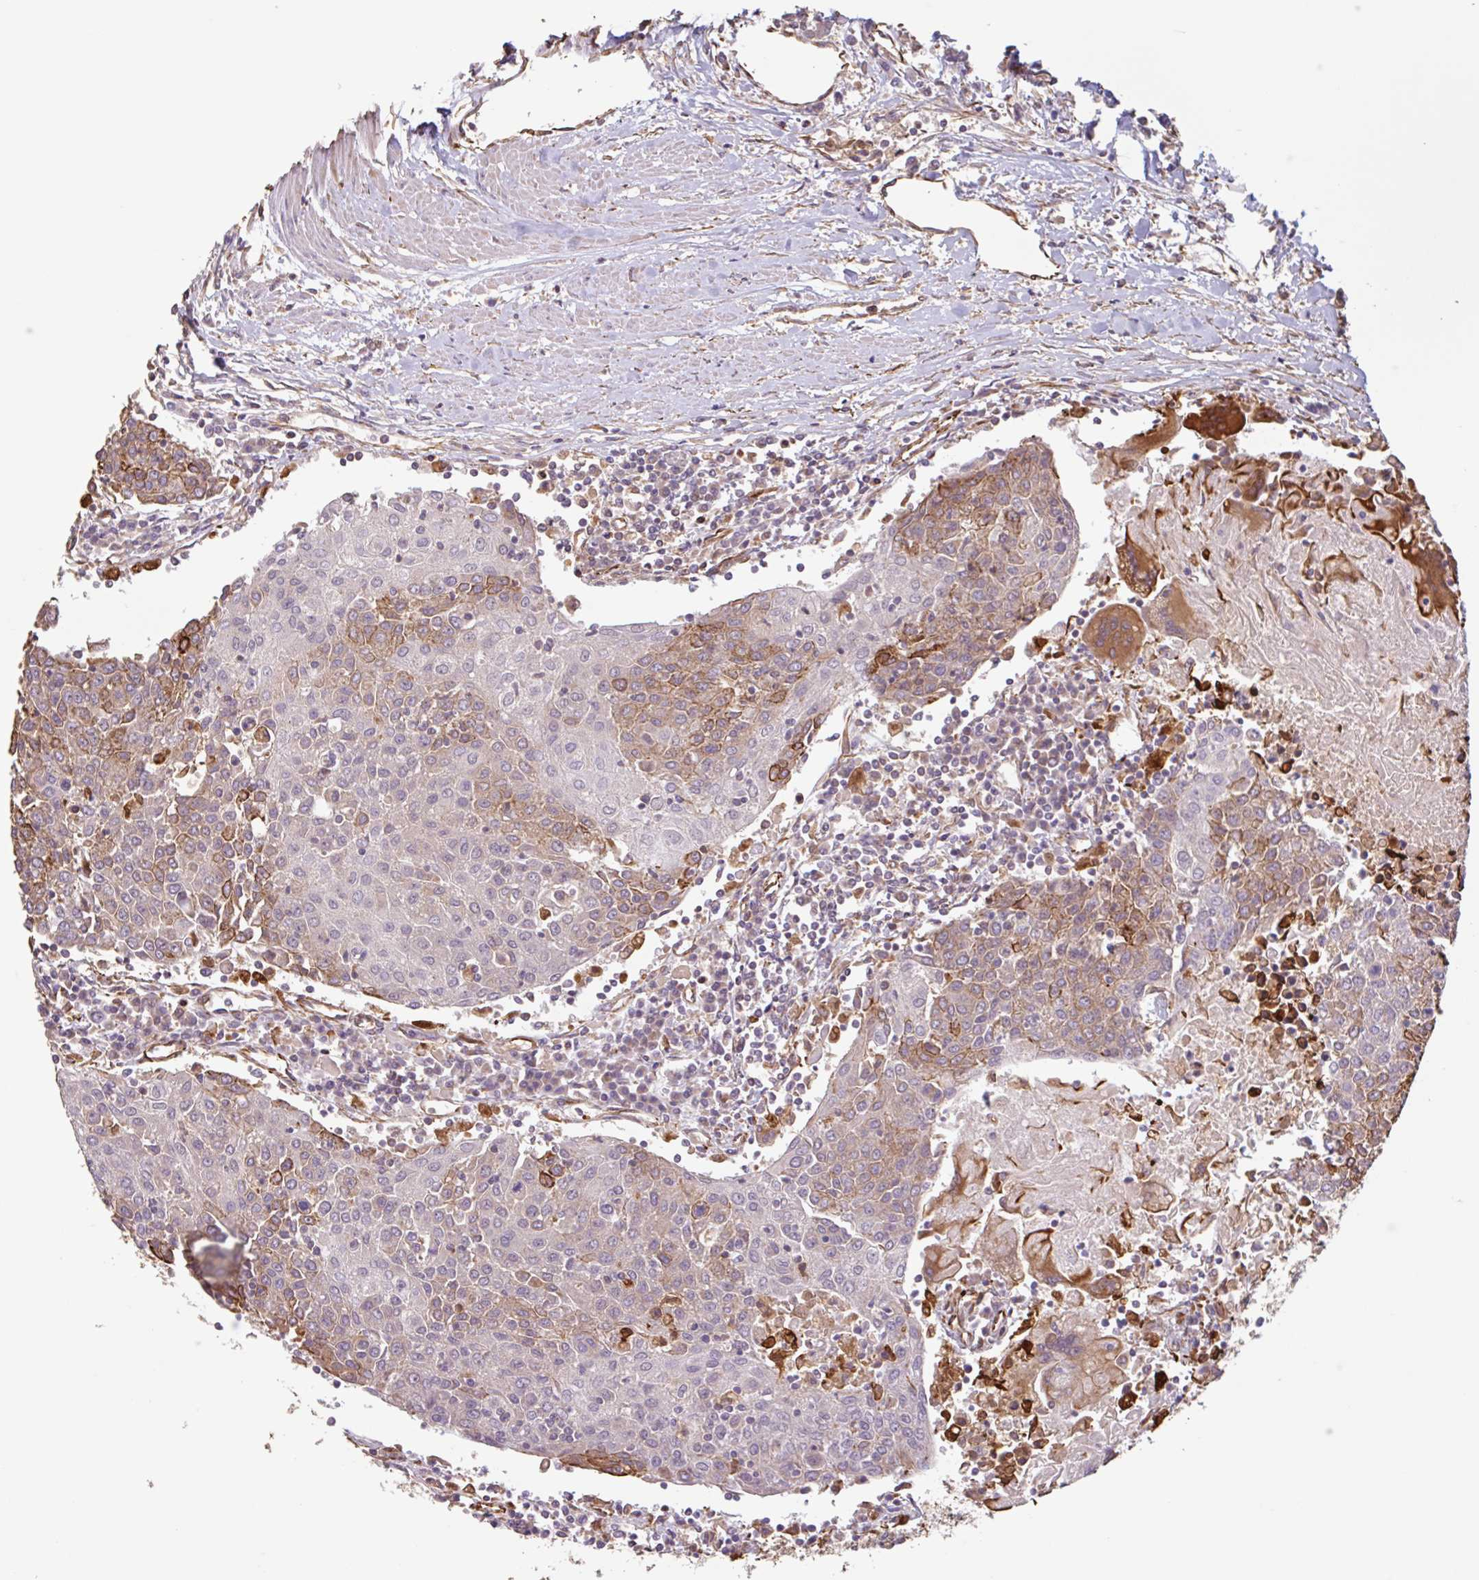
{"staining": {"intensity": "moderate", "quantity": "25%-75%", "location": "cytoplasmic/membranous"}, "tissue": "urothelial cancer", "cell_type": "Tumor cells", "image_type": "cancer", "snomed": [{"axis": "morphology", "description": "Urothelial carcinoma, High grade"}, {"axis": "topography", "description": "Urinary bladder"}], "caption": "Urothelial carcinoma (high-grade) tissue reveals moderate cytoplasmic/membranous expression in about 25%-75% of tumor cells, visualized by immunohistochemistry.", "gene": "ZNF790", "patient": {"sex": "female", "age": 85}}